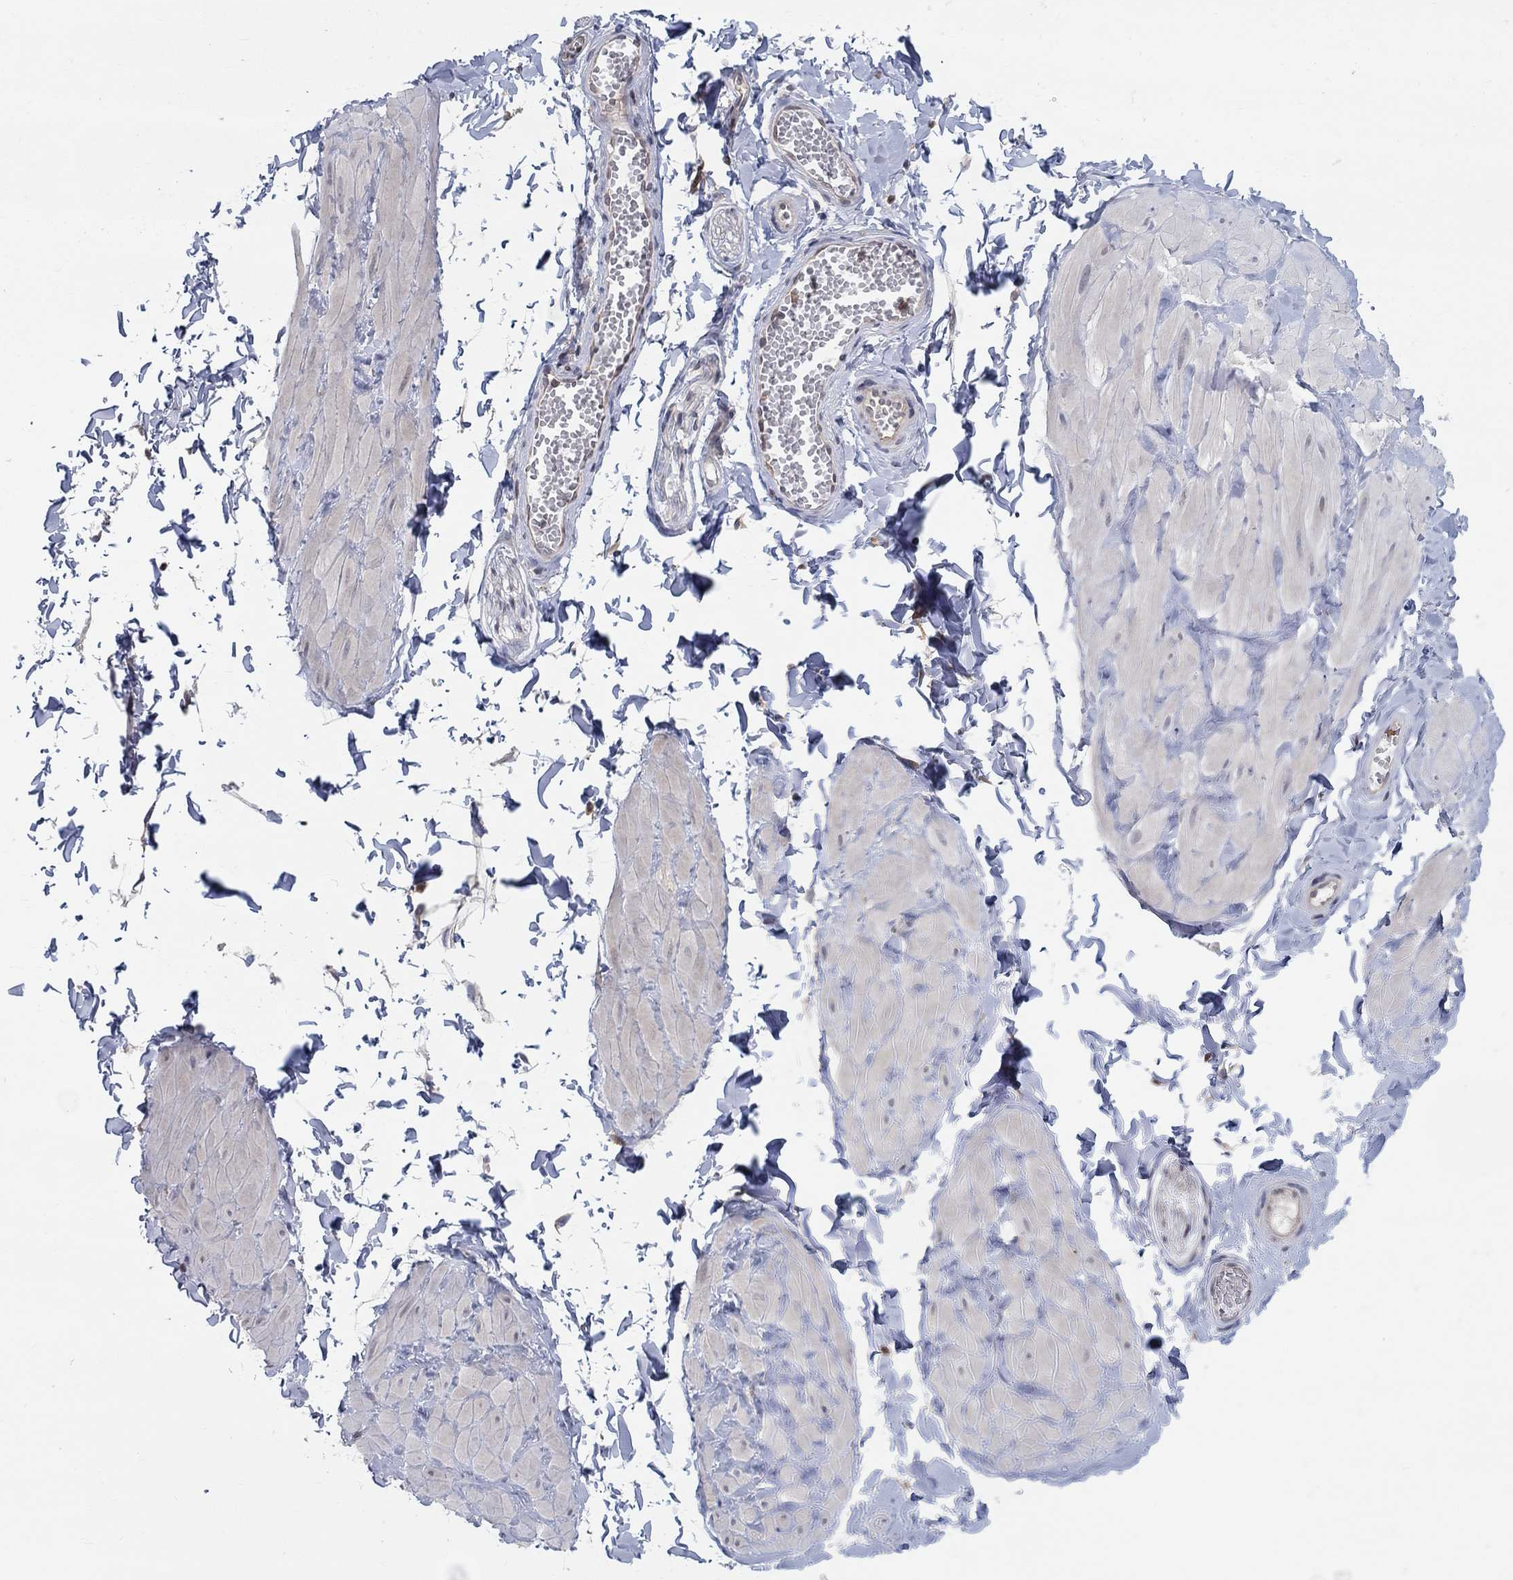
{"staining": {"intensity": "negative", "quantity": "none", "location": "none"}, "tissue": "adipose tissue", "cell_type": "Adipocytes", "image_type": "normal", "snomed": [{"axis": "morphology", "description": "Normal tissue, NOS"}, {"axis": "topography", "description": "Smooth muscle"}, {"axis": "topography", "description": "Peripheral nerve tissue"}], "caption": "Image shows no protein positivity in adipocytes of benign adipose tissue. The staining was performed using DAB to visualize the protein expression in brown, while the nuclei were stained in blue with hematoxylin (Magnification: 20x).", "gene": "ZNHIT3", "patient": {"sex": "male", "age": 22}}